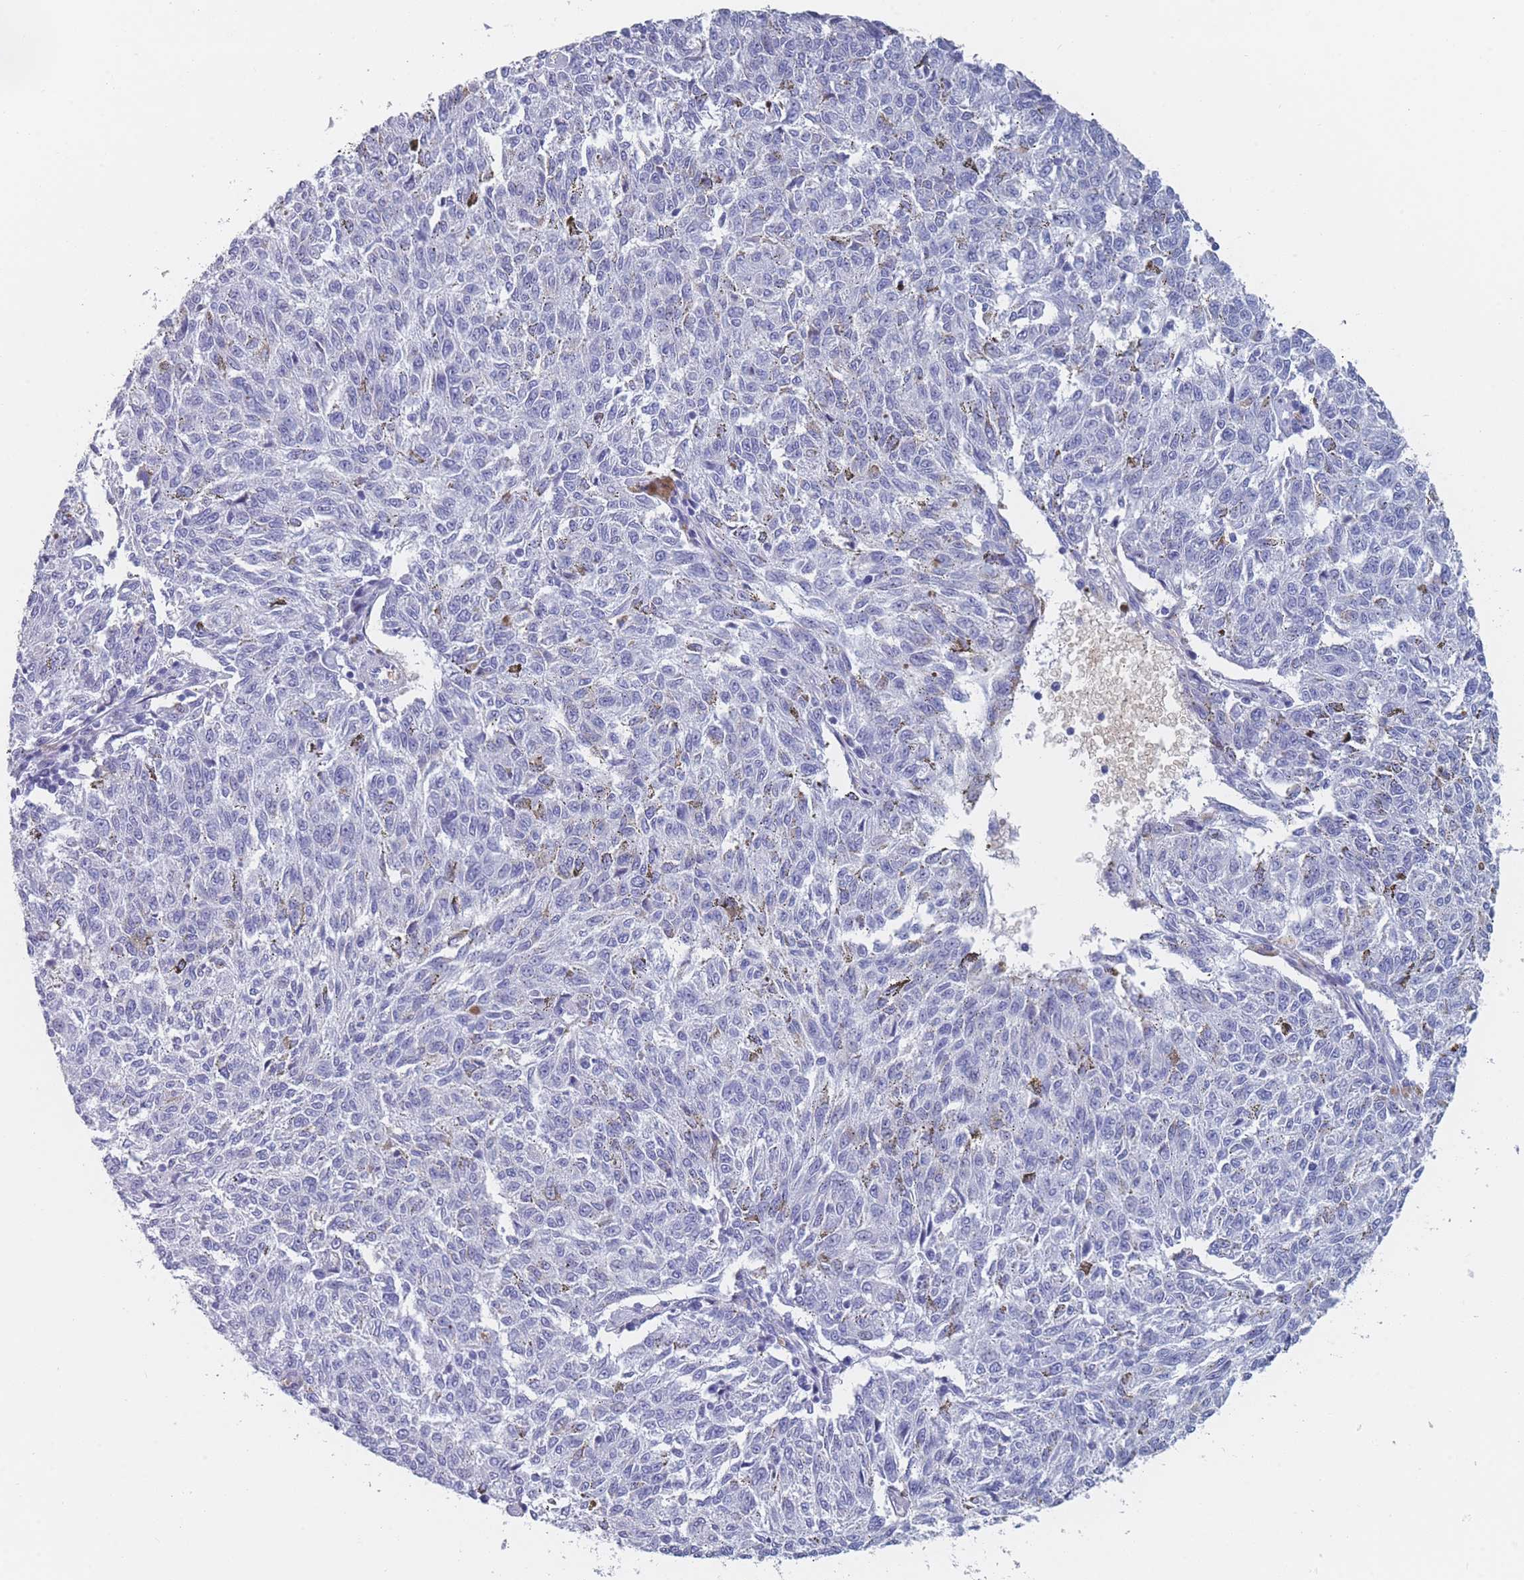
{"staining": {"intensity": "negative", "quantity": "none", "location": "none"}, "tissue": "melanoma", "cell_type": "Tumor cells", "image_type": "cancer", "snomed": [{"axis": "morphology", "description": "Malignant melanoma, NOS"}, {"axis": "topography", "description": "Skin"}], "caption": "Melanoma stained for a protein using IHC exhibits no expression tumor cells.", "gene": "OR5D16", "patient": {"sex": "female", "age": 72}}